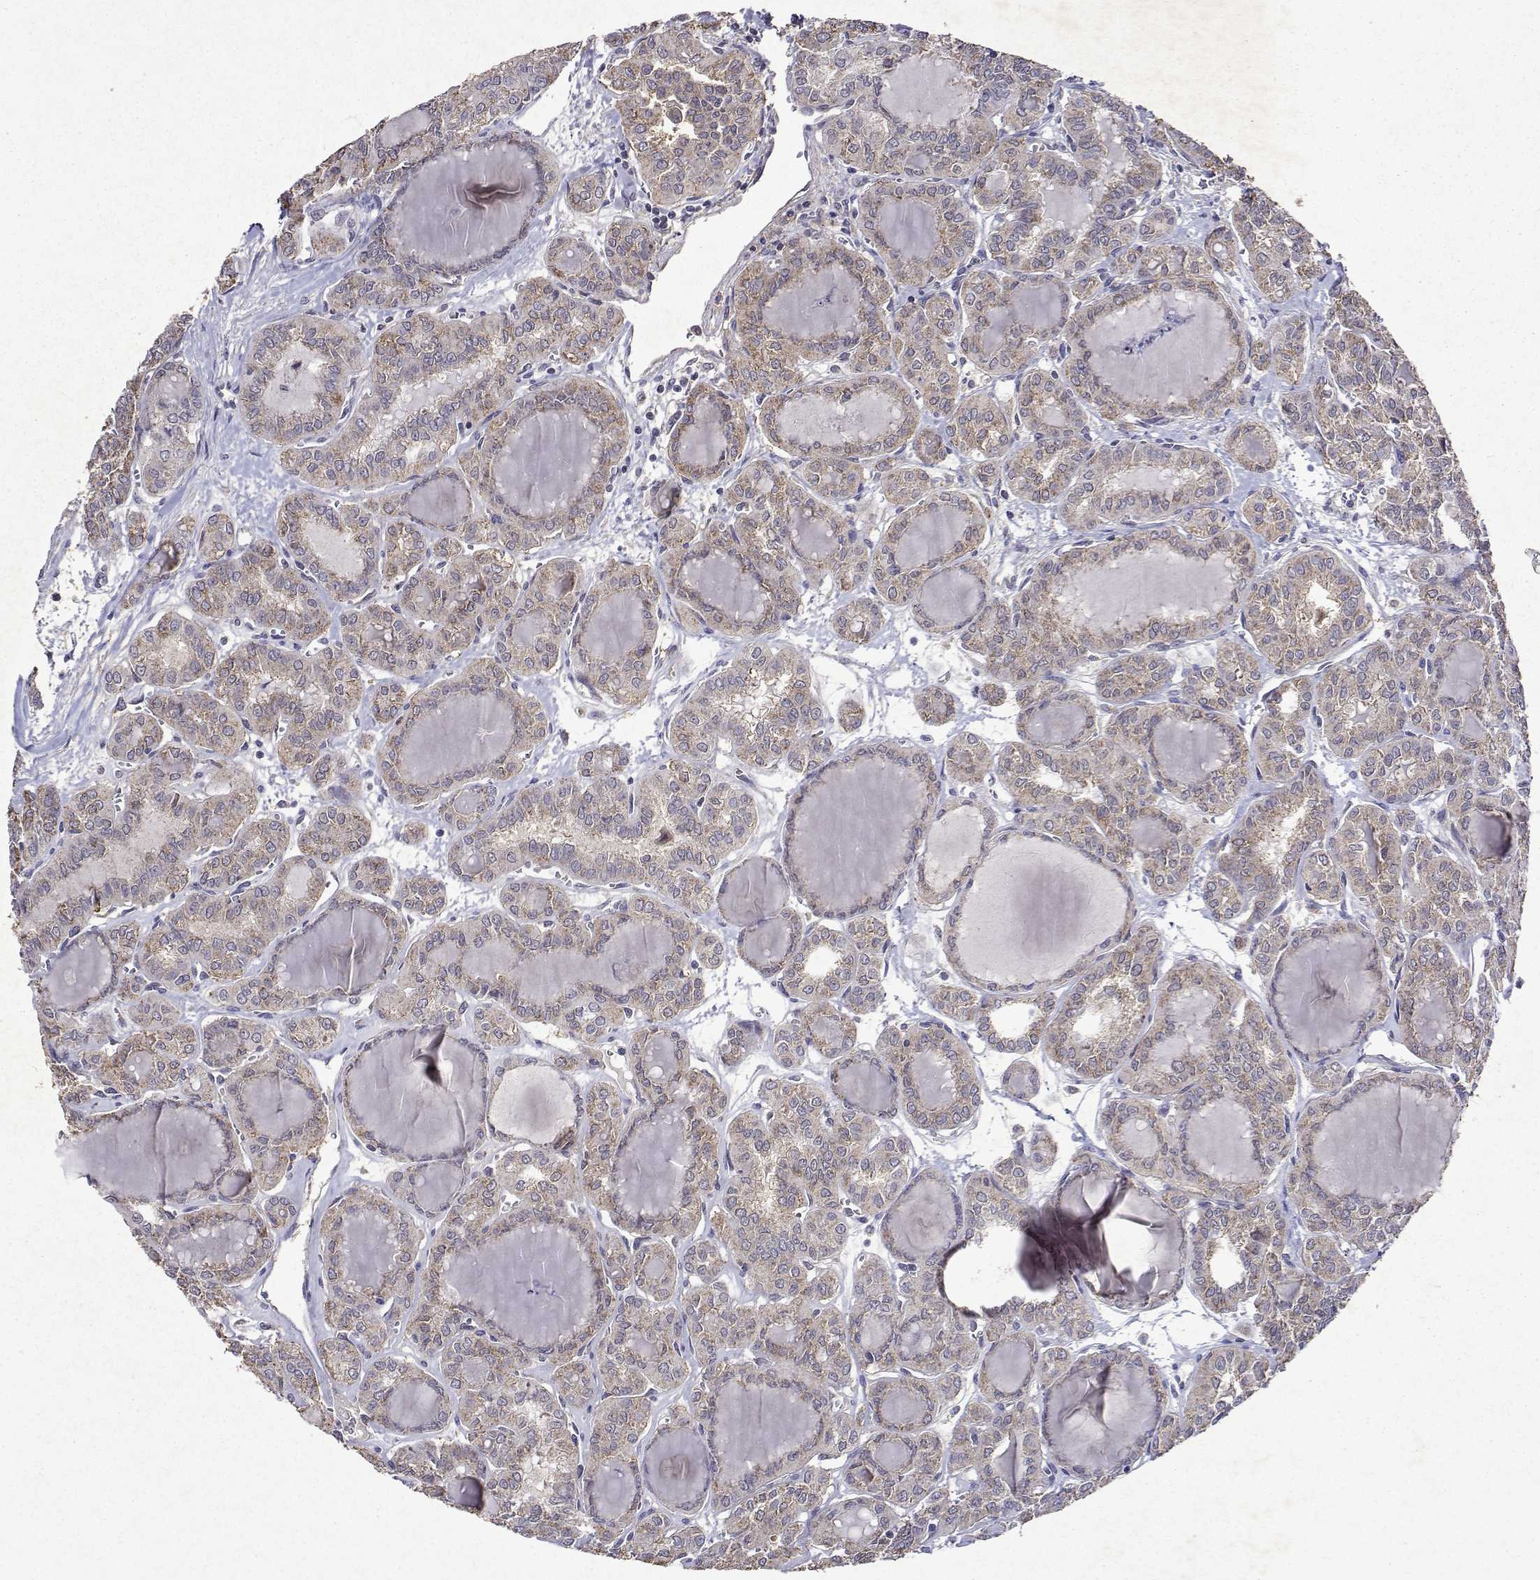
{"staining": {"intensity": "weak", "quantity": ">75%", "location": "cytoplasmic/membranous"}, "tissue": "thyroid cancer", "cell_type": "Tumor cells", "image_type": "cancer", "snomed": [{"axis": "morphology", "description": "Papillary adenocarcinoma, NOS"}, {"axis": "topography", "description": "Thyroid gland"}], "caption": "Protein analysis of papillary adenocarcinoma (thyroid) tissue exhibits weak cytoplasmic/membranous positivity in approximately >75% of tumor cells.", "gene": "TARBP2", "patient": {"sex": "female", "age": 41}}